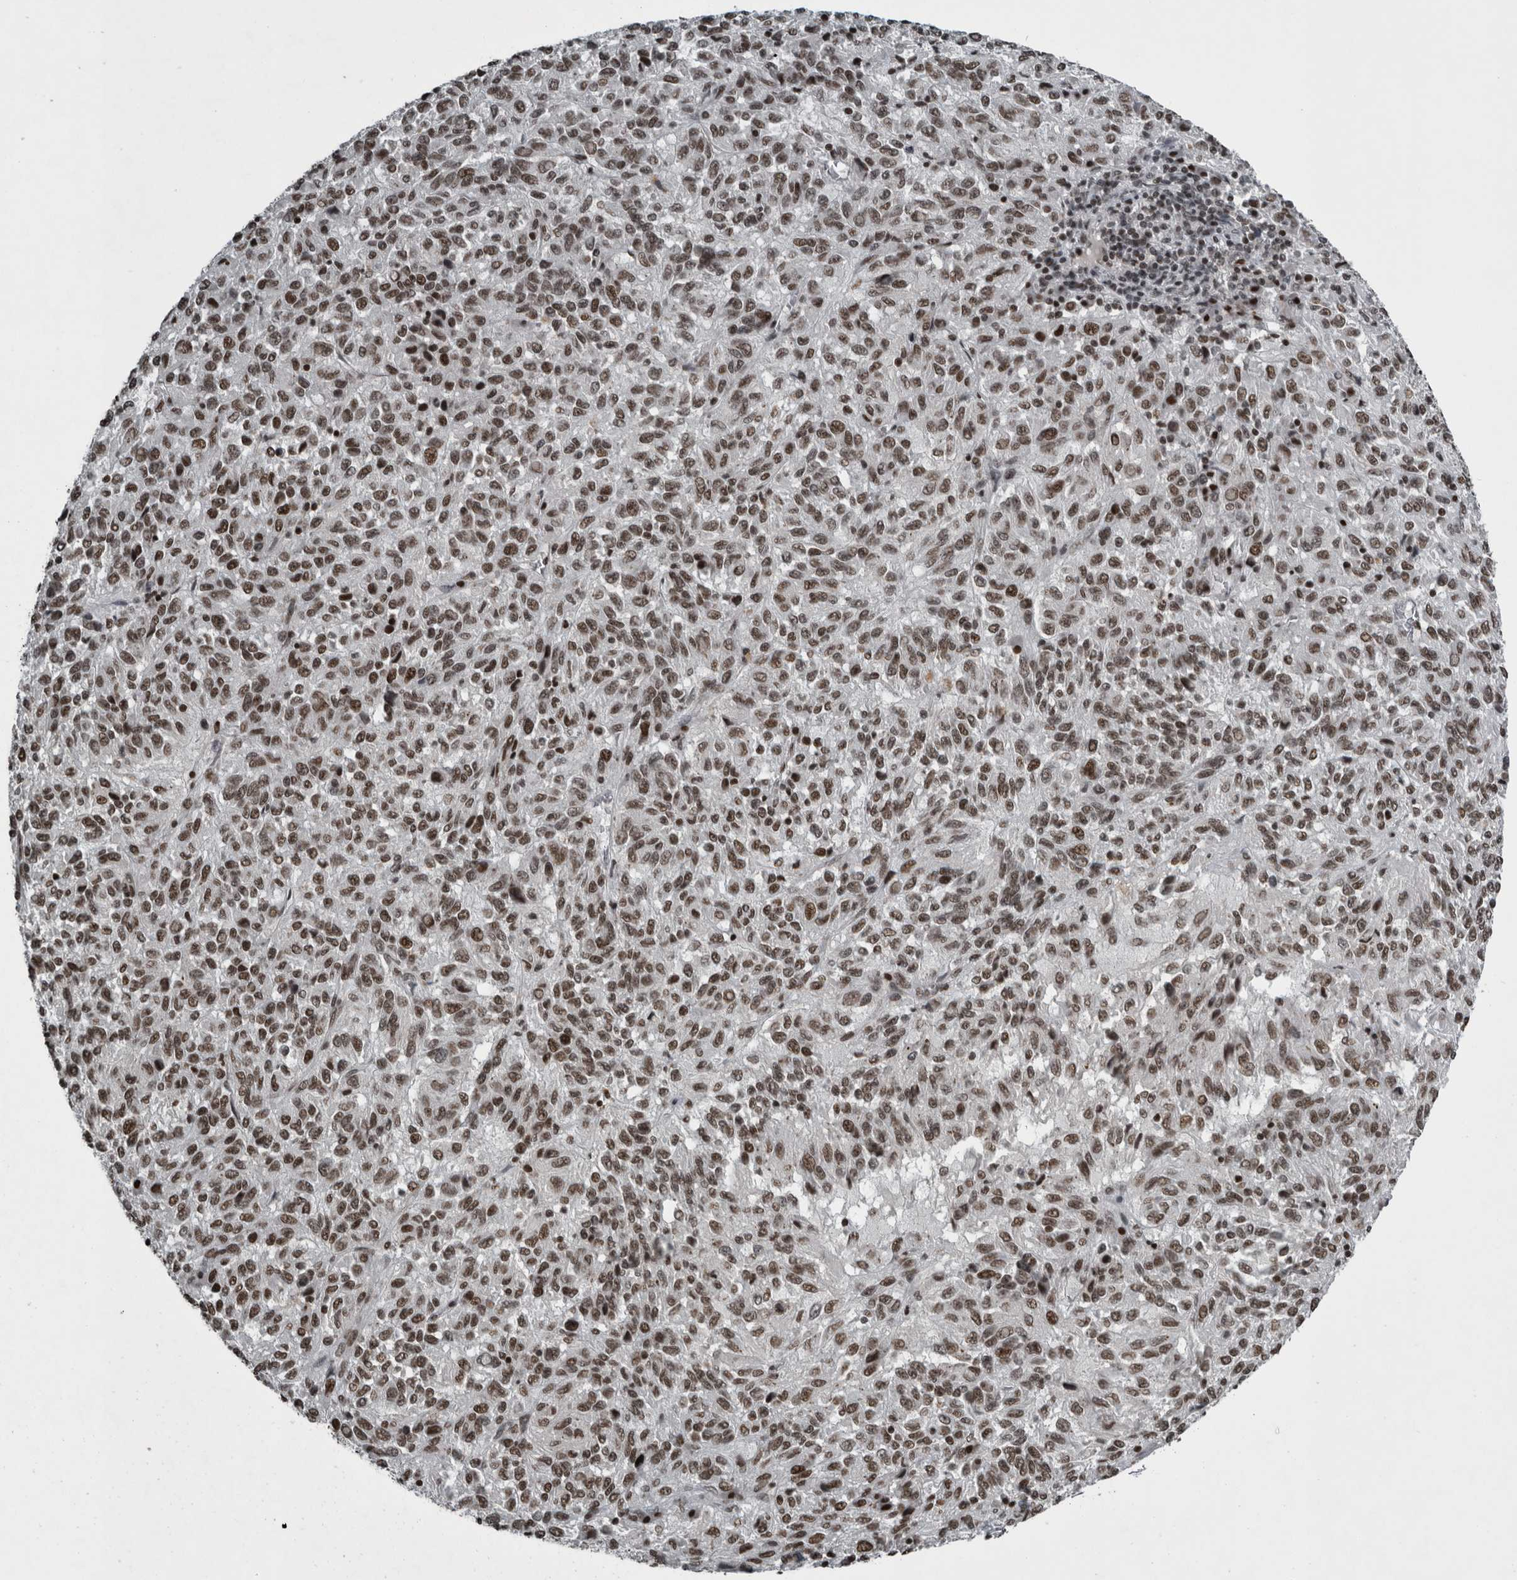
{"staining": {"intensity": "moderate", "quantity": ">75%", "location": "nuclear"}, "tissue": "melanoma", "cell_type": "Tumor cells", "image_type": "cancer", "snomed": [{"axis": "morphology", "description": "Malignant melanoma, Metastatic site"}, {"axis": "topography", "description": "Lung"}], "caption": "Human melanoma stained with a brown dye shows moderate nuclear positive staining in approximately >75% of tumor cells.", "gene": "UNC50", "patient": {"sex": "male", "age": 64}}